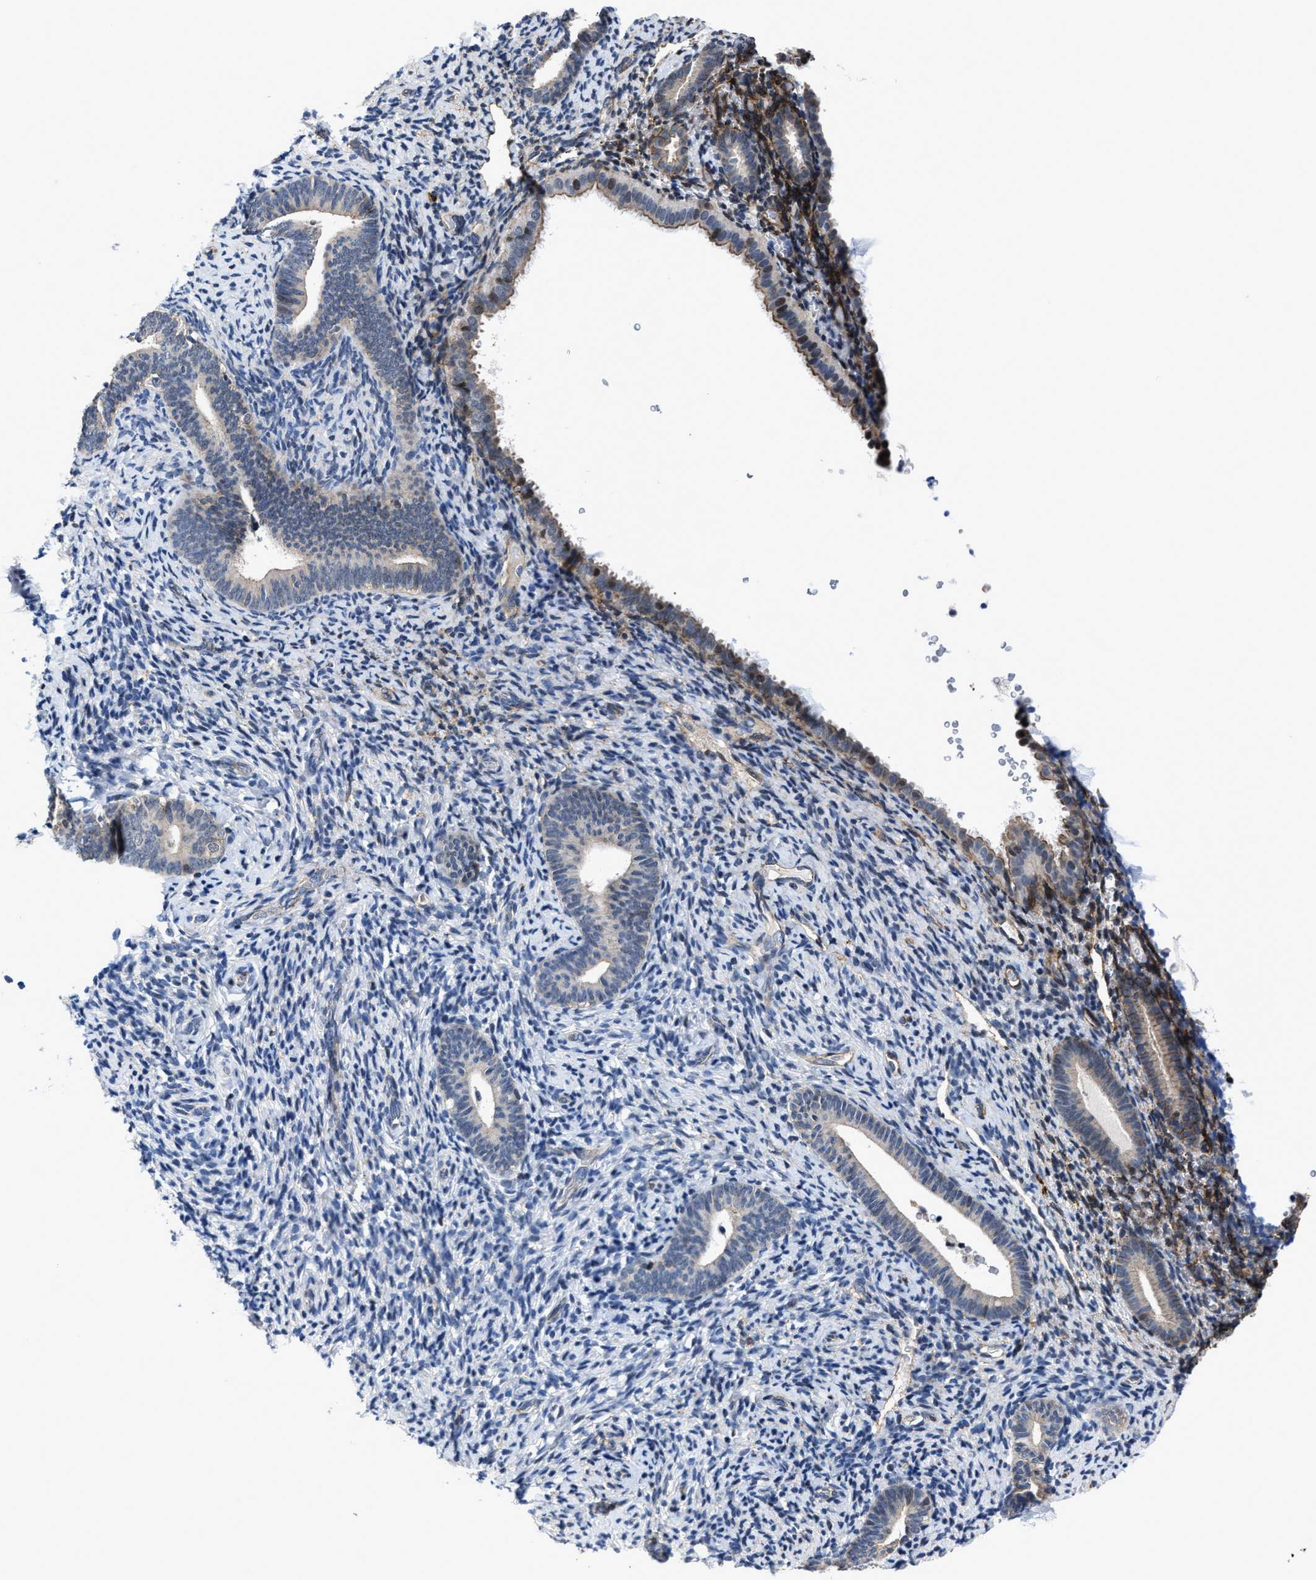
{"staining": {"intensity": "negative", "quantity": "none", "location": "none"}, "tissue": "endometrium", "cell_type": "Cells in endometrial stroma", "image_type": "normal", "snomed": [{"axis": "morphology", "description": "Normal tissue, NOS"}, {"axis": "topography", "description": "Endometrium"}], "caption": "DAB immunohistochemical staining of unremarkable human endometrium reveals no significant positivity in cells in endometrial stroma.", "gene": "MARCKSL1", "patient": {"sex": "female", "age": 51}}